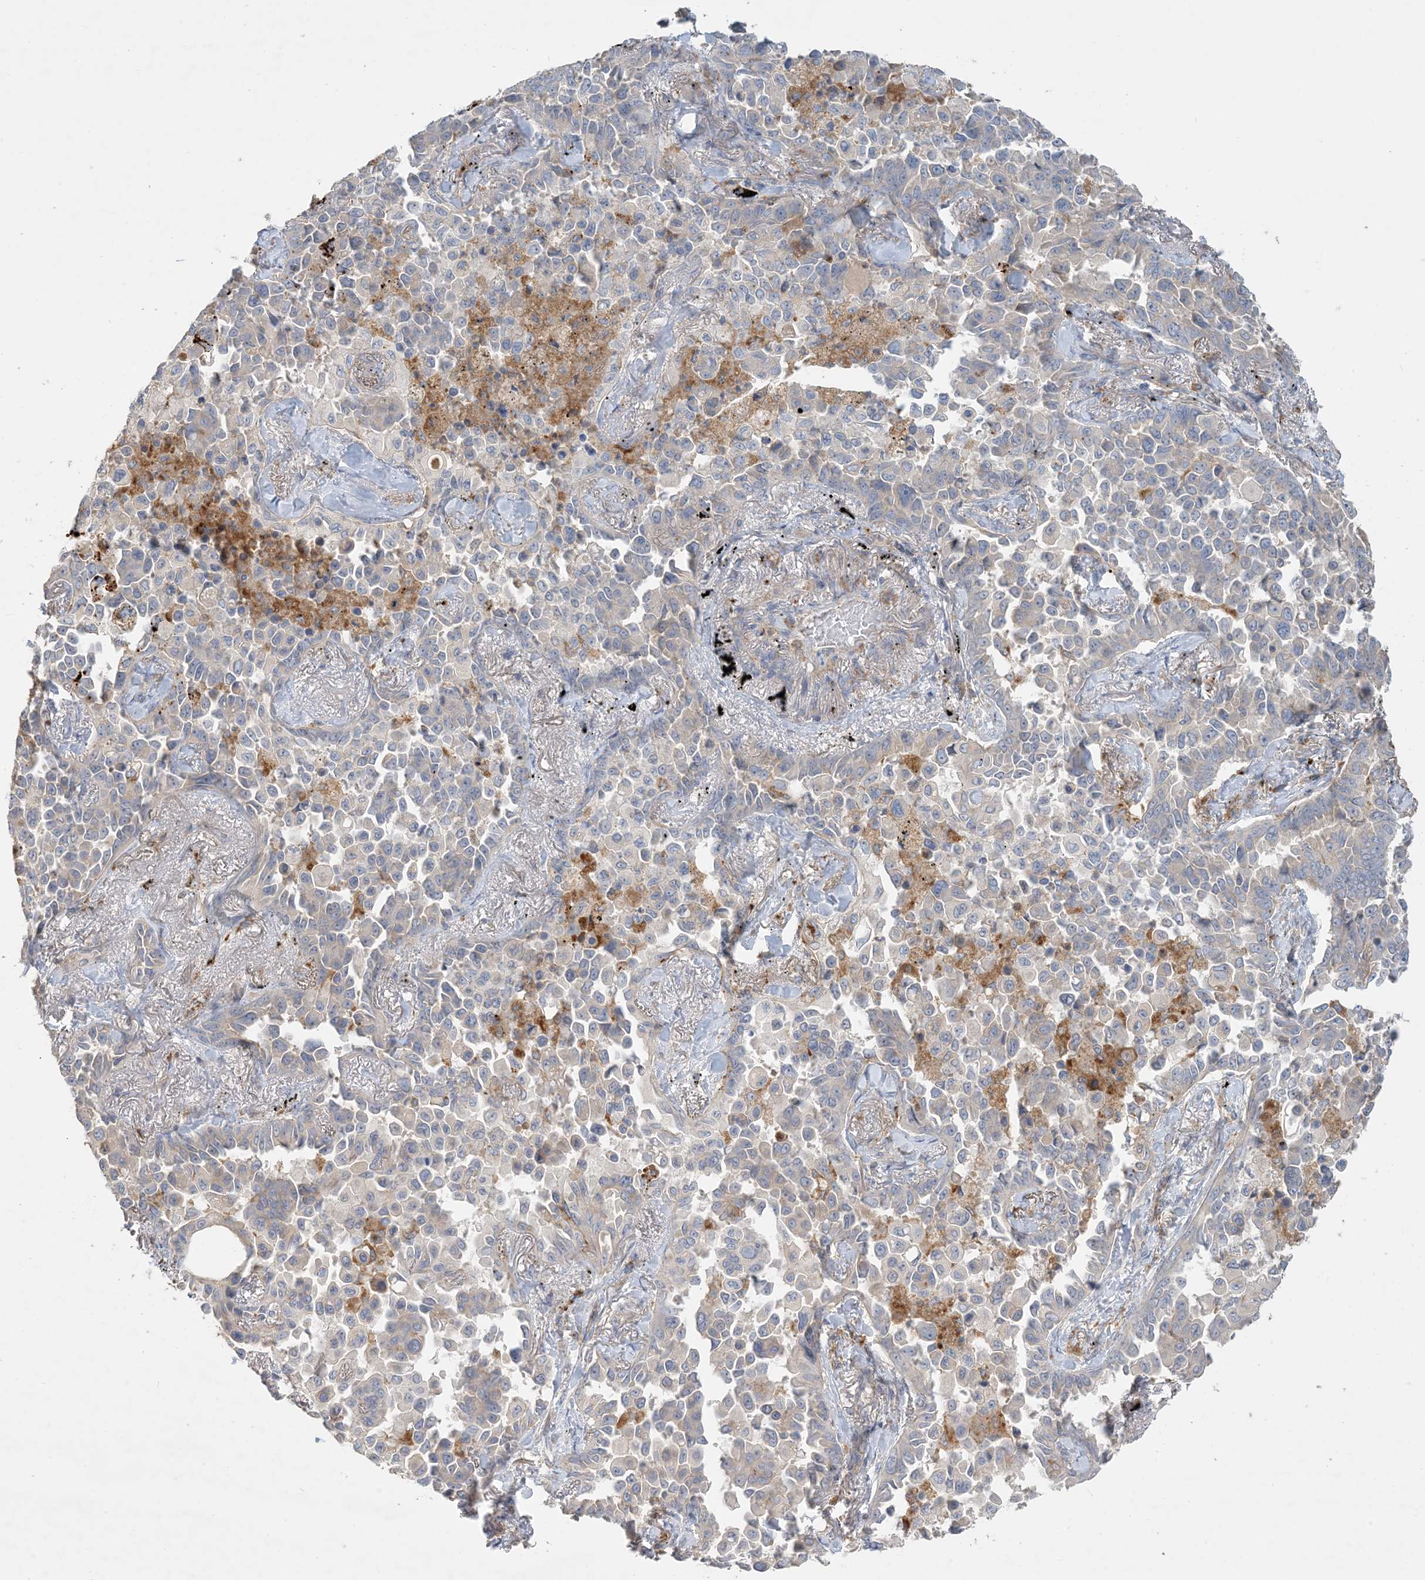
{"staining": {"intensity": "negative", "quantity": "none", "location": "none"}, "tissue": "lung cancer", "cell_type": "Tumor cells", "image_type": "cancer", "snomed": [{"axis": "morphology", "description": "Adenocarcinoma, NOS"}, {"axis": "topography", "description": "Lung"}], "caption": "High magnification brightfield microscopy of lung adenocarcinoma stained with DAB (3,3'-diaminobenzidine) (brown) and counterstained with hematoxylin (blue): tumor cells show no significant staining.", "gene": "SPPL2A", "patient": {"sex": "female", "age": 67}}